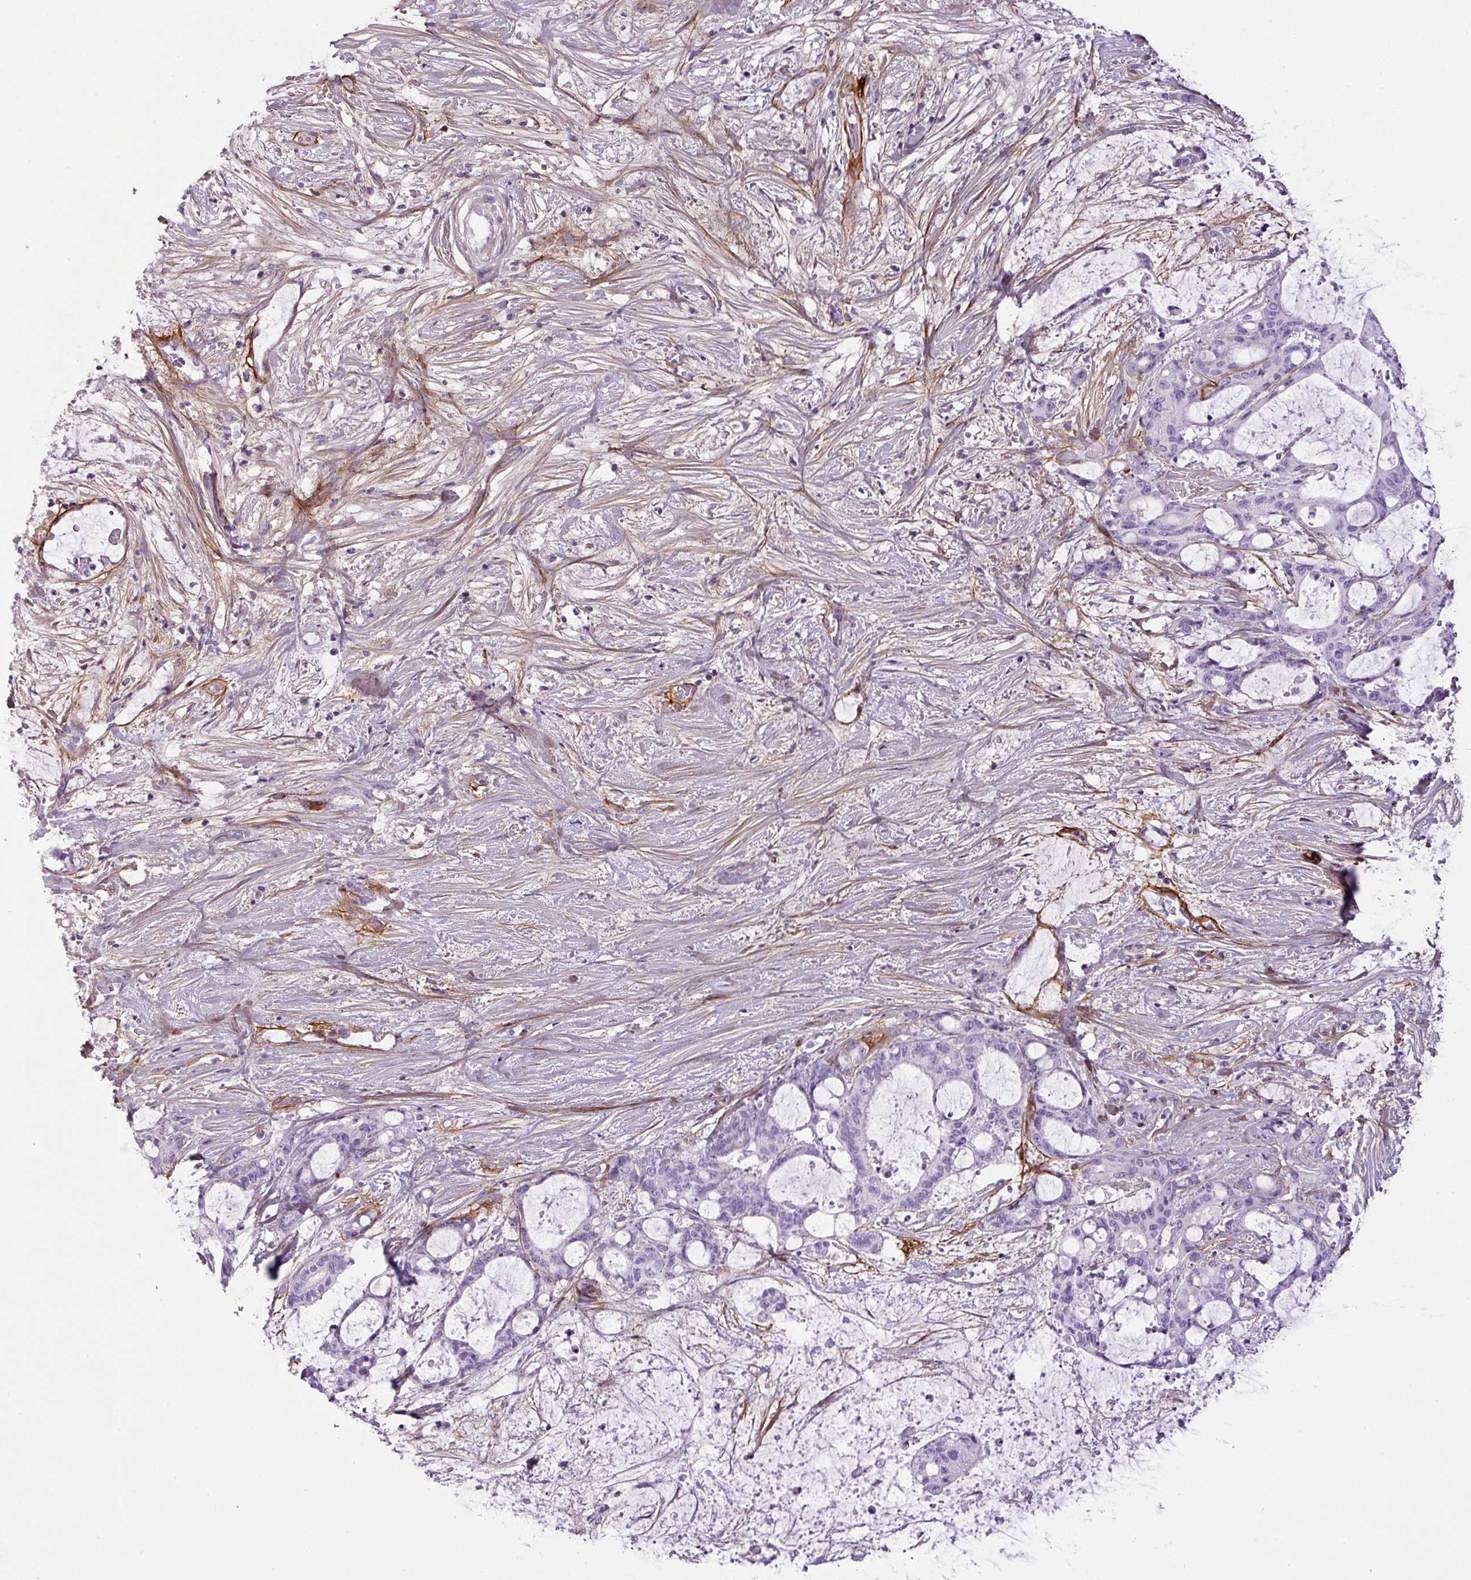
{"staining": {"intensity": "negative", "quantity": "none", "location": "none"}, "tissue": "liver cancer", "cell_type": "Tumor cells", "image_type": "cancer", "snomed": [{"axis": "morphology", "description": "Normal tissue, NOS"}, {"axis": "morphology", "description": "Cholangiocarcinoma"}, {"axis": "topography", "description": "Liver"}, {"axis": "topography", "description": "Peripheral nerve tissue"}], "caption": "Tumor cells show no significant protein staining in liver cancer.", "gene": "PARD6G", "patient": {"sex": "female", "age": 73}}